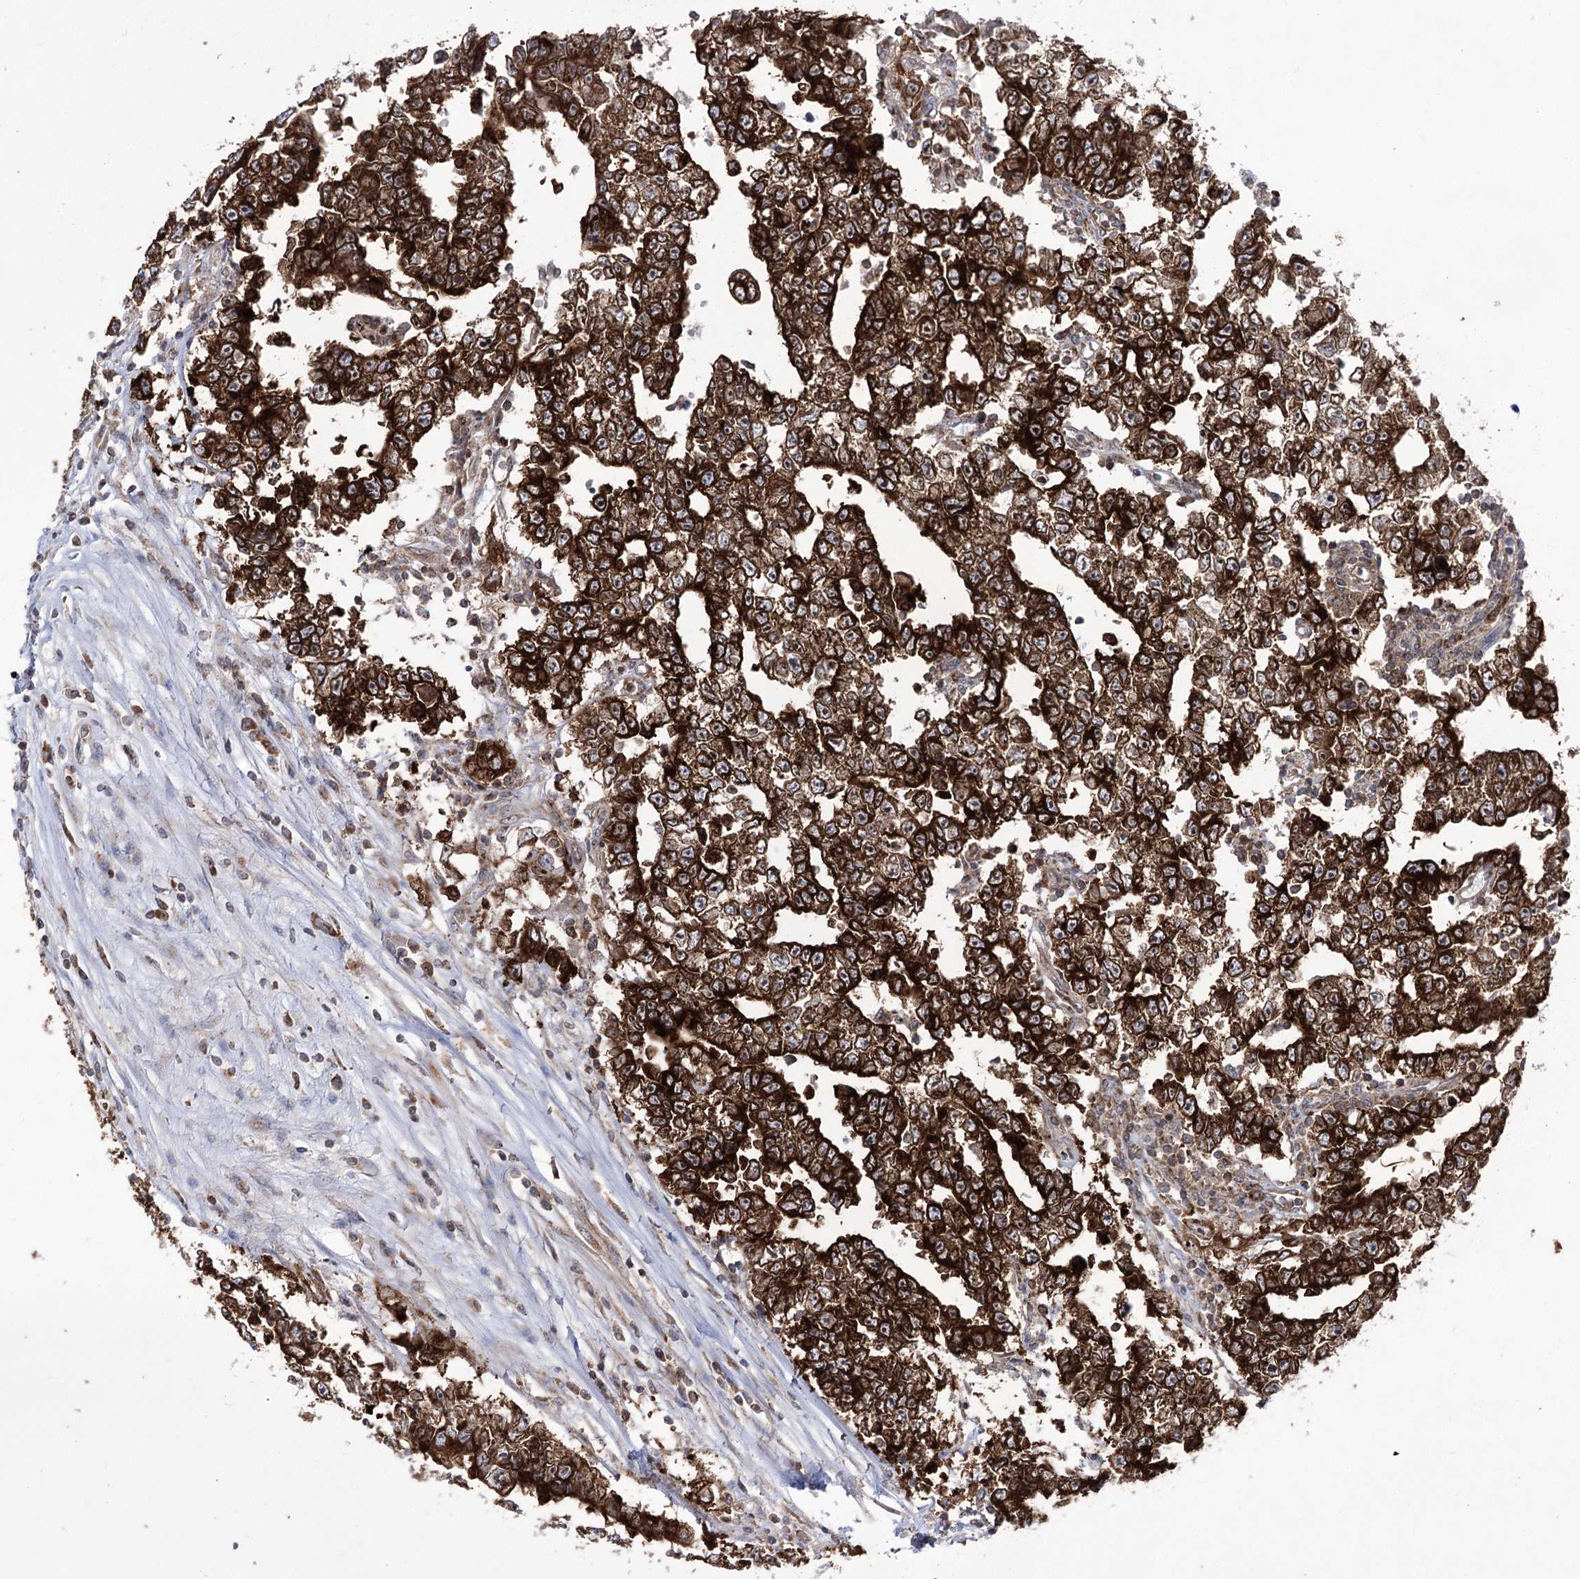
{"staining": {"intensity": "strong", "quantity": ">75%", "location": "cytoplasmic/membranous"}, "tissue": "testis cancer", "cell_type": "Tumor cells", "image_type": "cancer", "snomed": [{"axis": "morphology", "description": "Carcinoma, Embryonal, NOS"}, {"axis": "topography", "description": "Testis"}], "caption": "Immunohistochemical staining of testis cancer reveals strong cytoplasmic/membranous protein staining in about >75% of tumor cells.", "gene": "ZNF622", "patient": {"sex": "male", "age": 25}}